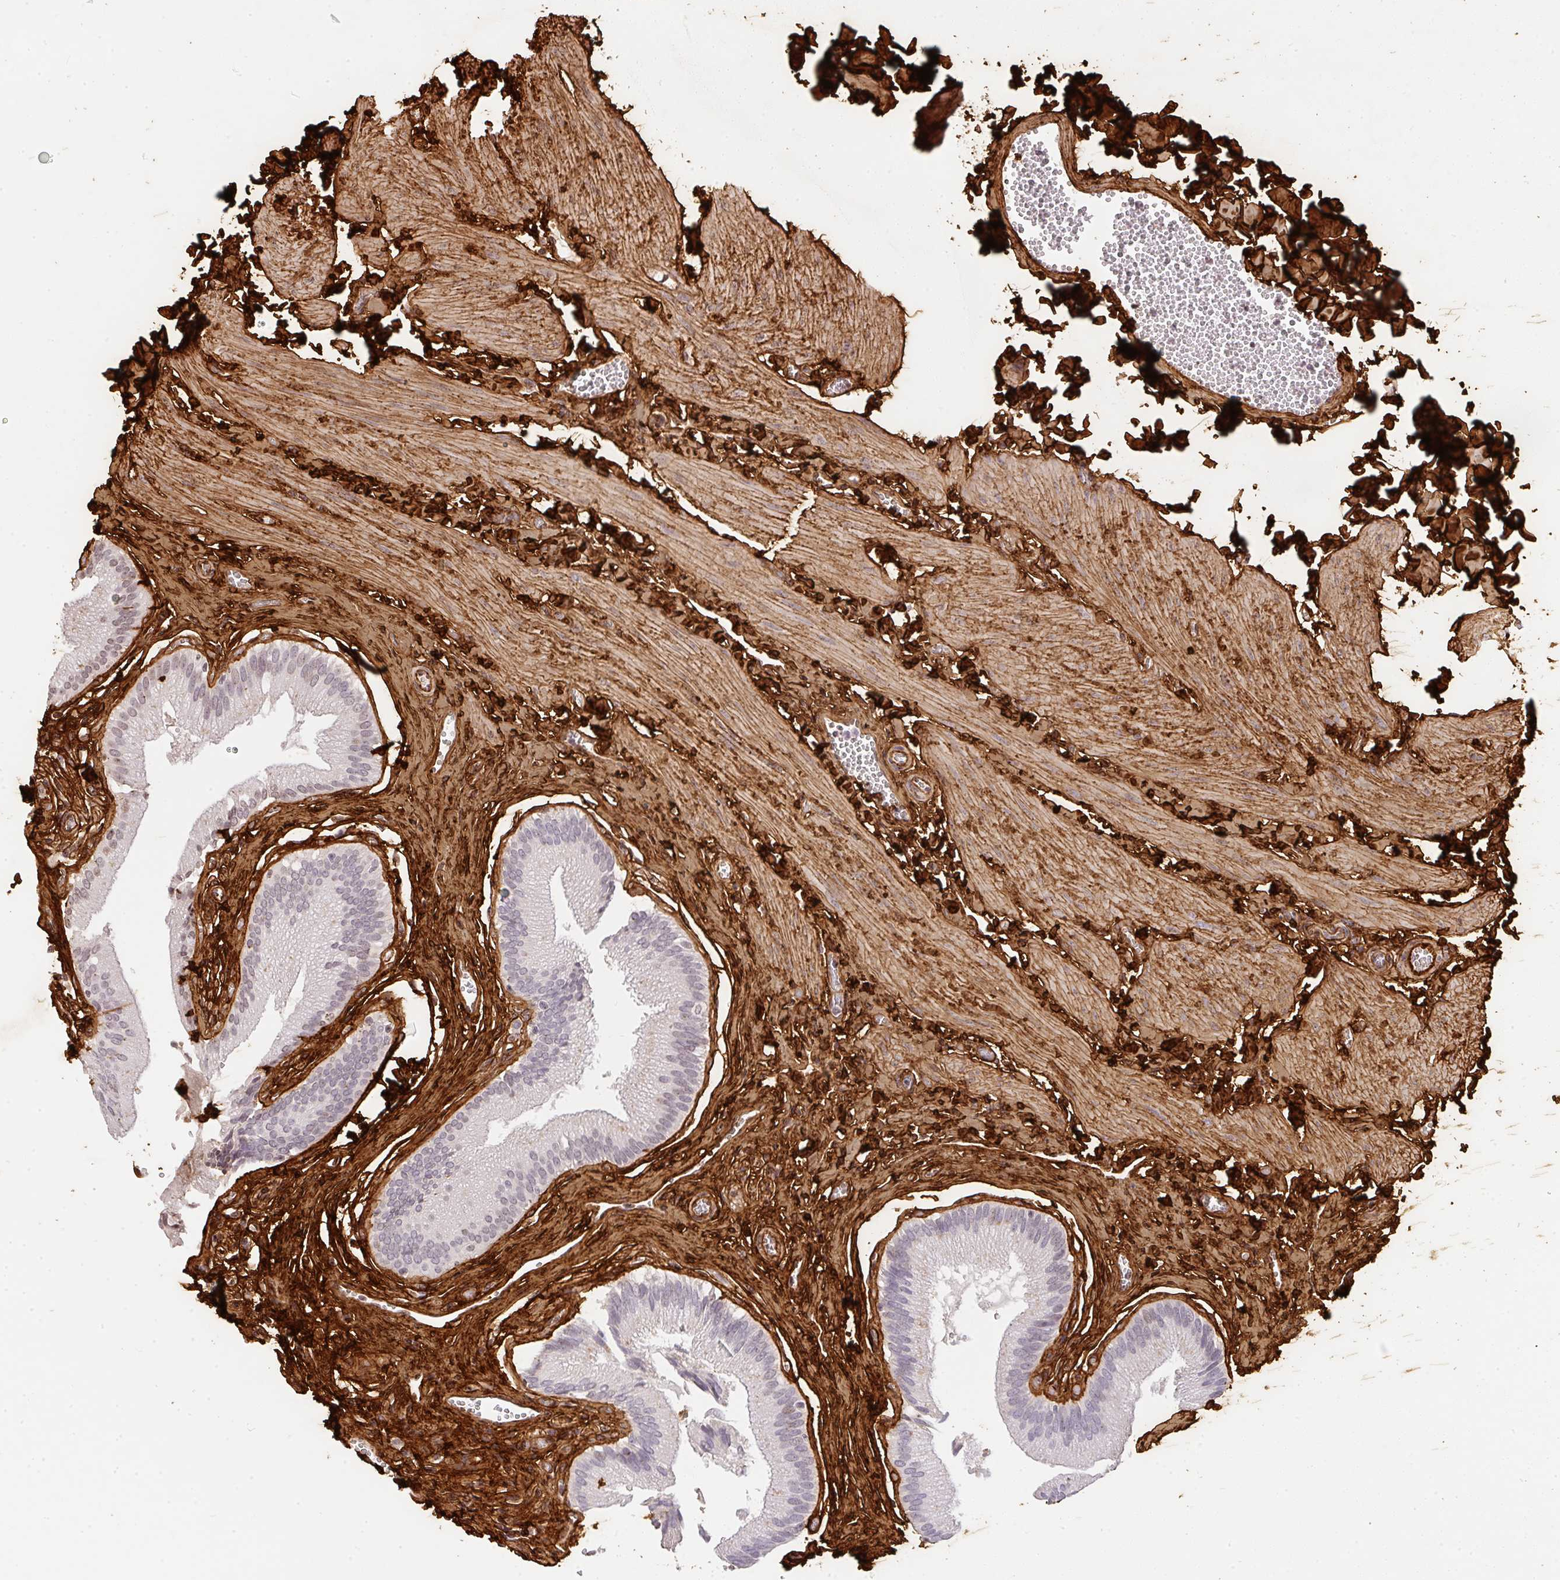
{"staining": {"intensity": "negative", "quantity": "none", "location": "none"}, "tissue": "gallbladder", "cell_type": "Glandular cells", "image_type": "normal", "snomed": [{"axis": "morphology", "description": "Normal tissue, NOS"}, {"axis": "topography", "description": "Gallbladder"}], "caption": "Human gallbladder stained for a protein using immunohistochemistry (IHC) displays no positivity in glandular cells.", "gene": "COL3A1", "patient": {"sex": "male", "age": 17}}